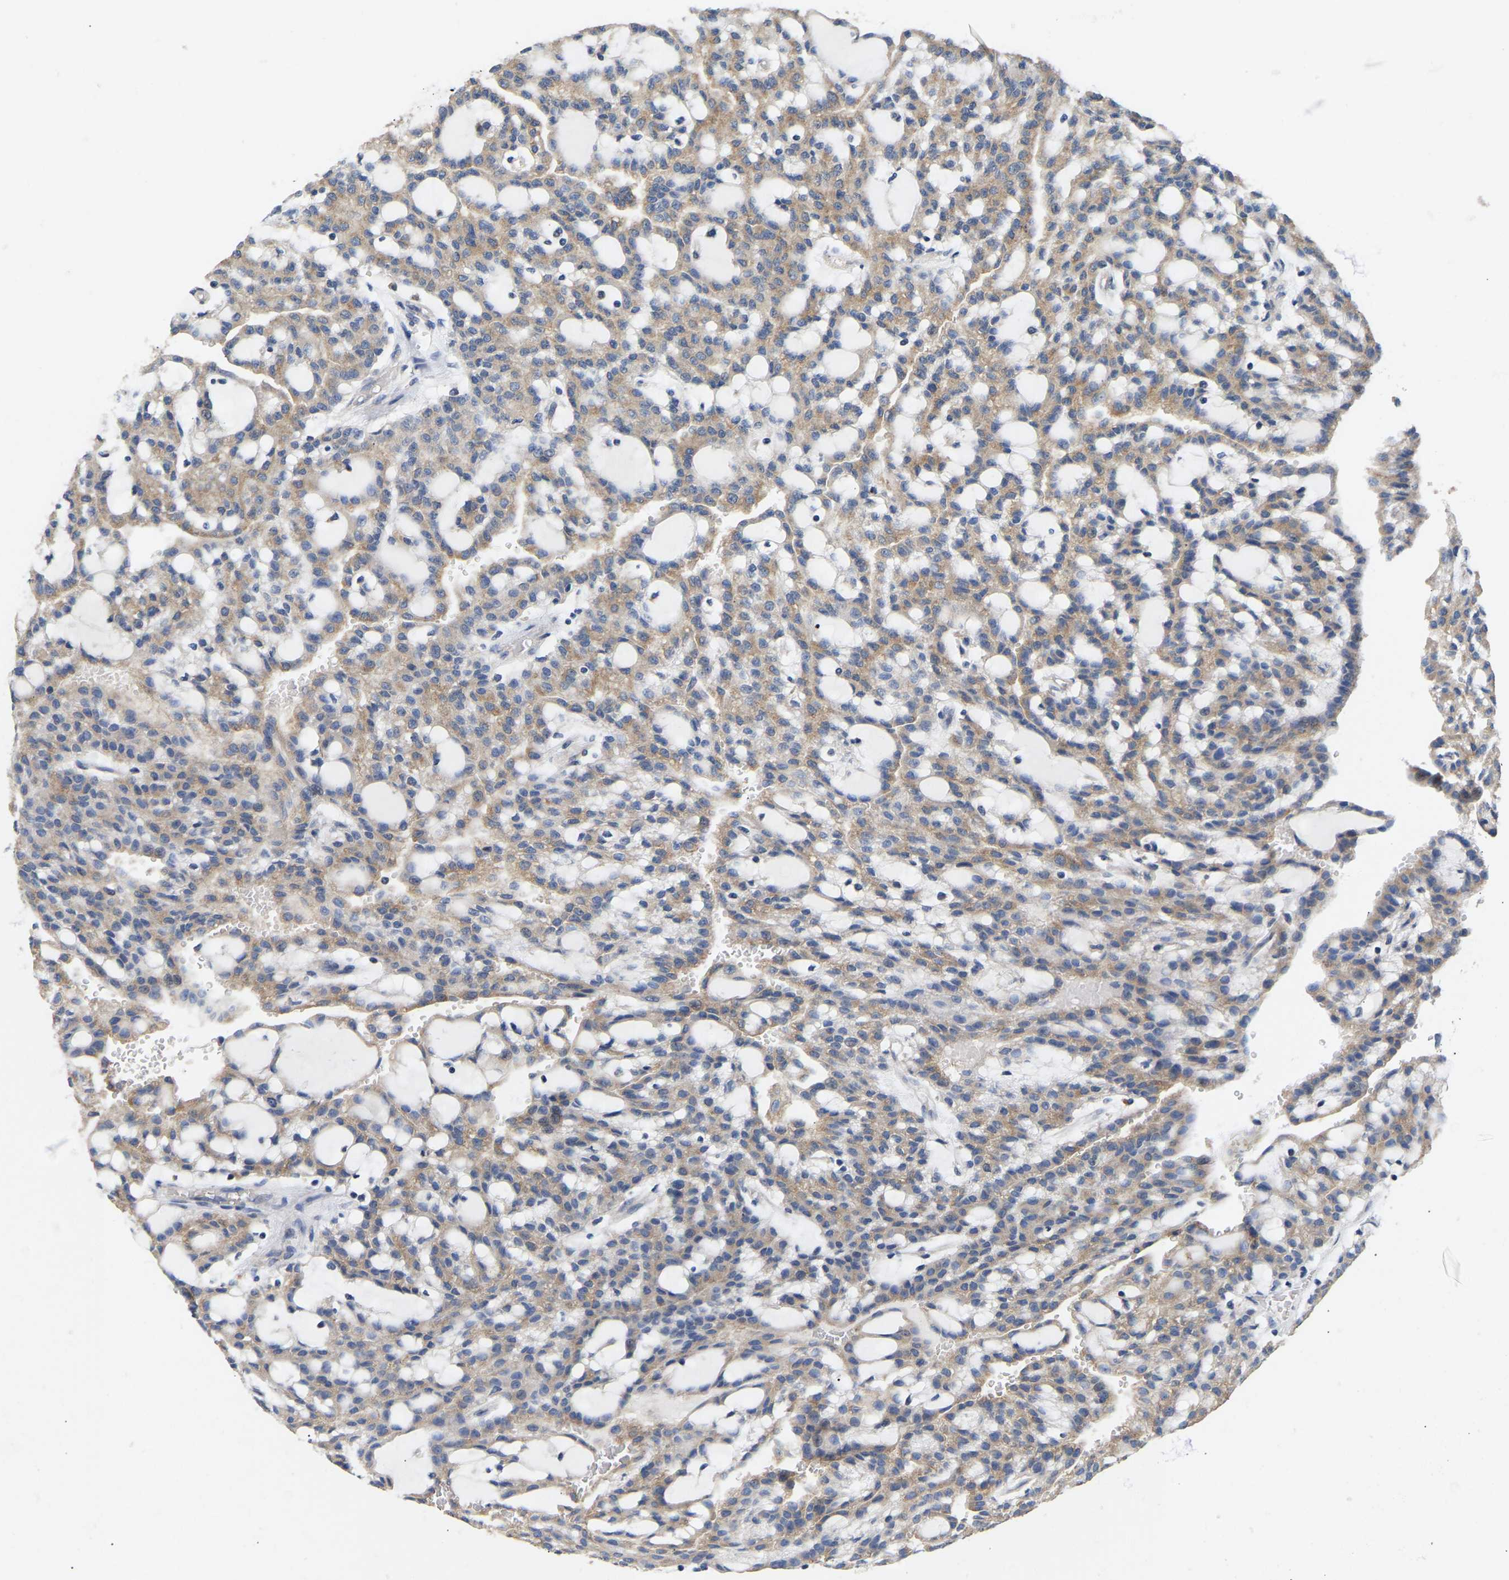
{"staining": {"intensity": "weak", "quantity": ">75%", "location": "cytoplasmic/membranous"}, "tissue": "renal cancer", "cell_type": "Tumor cells", "image_type": "cancer", "snomed": [{"axis": "morphology", "description": "Adenocarcinoma, NOS"}, {"axis": "topography", "description": "Kidney"}], "caption": "This is a histology image of immunohistochemistry (IHC) staining of renal cancer (adenocarcinoma), which shows weak positivity in the cytoplasmic/membranous of tumor cells.", "gene": "AIMP2", "patient": {"sex": "male", "age": 63}}